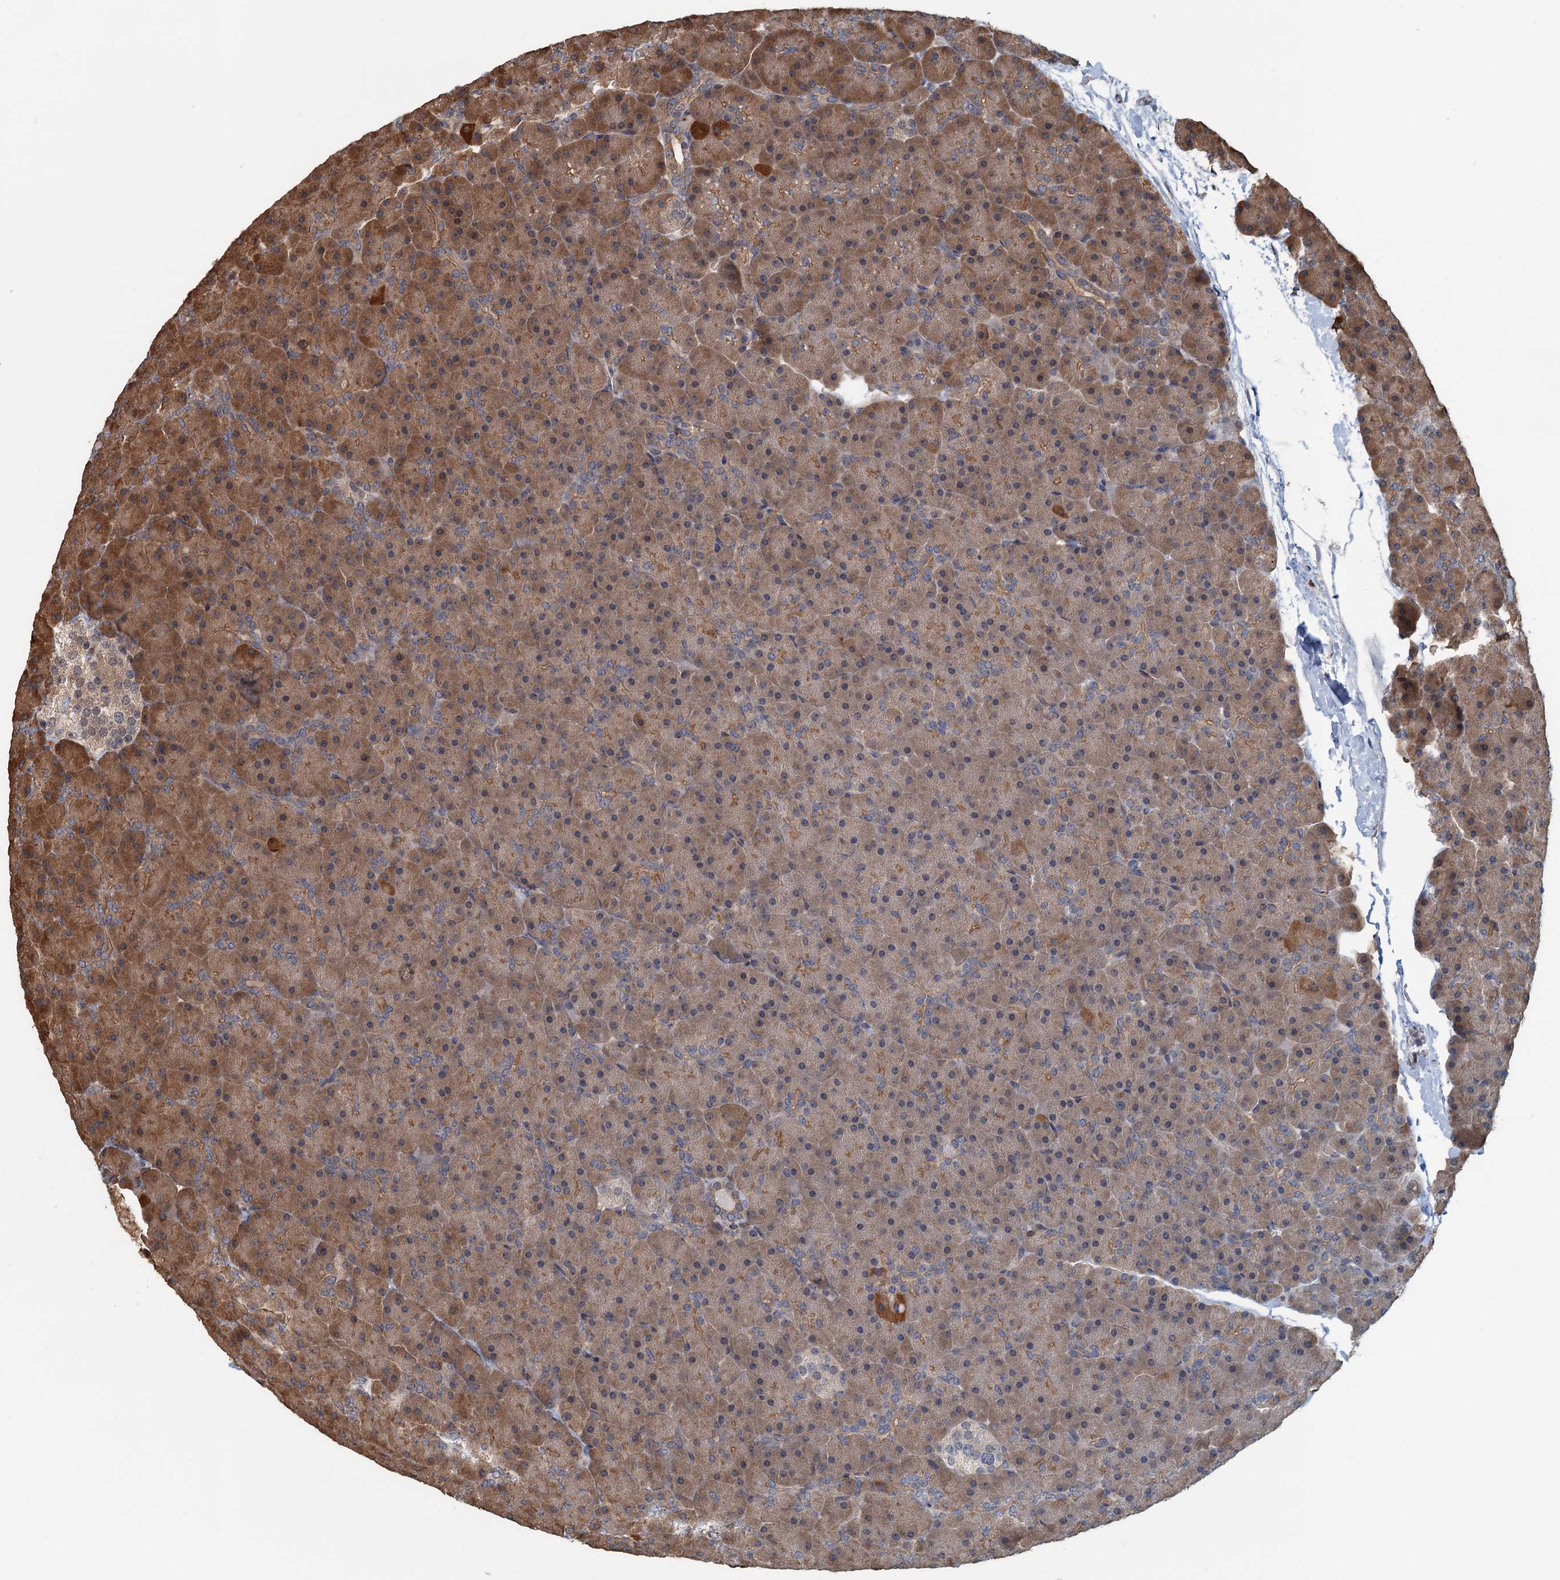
{"staining": {"intensity": "moderate", "quantity": ">75%", "location": "cytoplasmic/membranous"}, "tissue": "pancreas", "cell_type": "Exocrine glandular cells", "image_type": "normal", "snomed": [{"axis": "morphology", "description": "Normal tissue, NOS"}, {"axis": "topography", "description": "Pancreas"}], "caption": "Immunohistochemical staining of normal pancreas exhibits medium levels of moderate cytoplasmic/membranous staining in approximately >75% of exocrine glandular cells. The protein of interest is stained brown, and the nuclei are stained in blue (DAB IHC with brightfield microscopy, high magnification).", "gene": "ZNF527", "patient": {"sex": "male", "age": 36}}